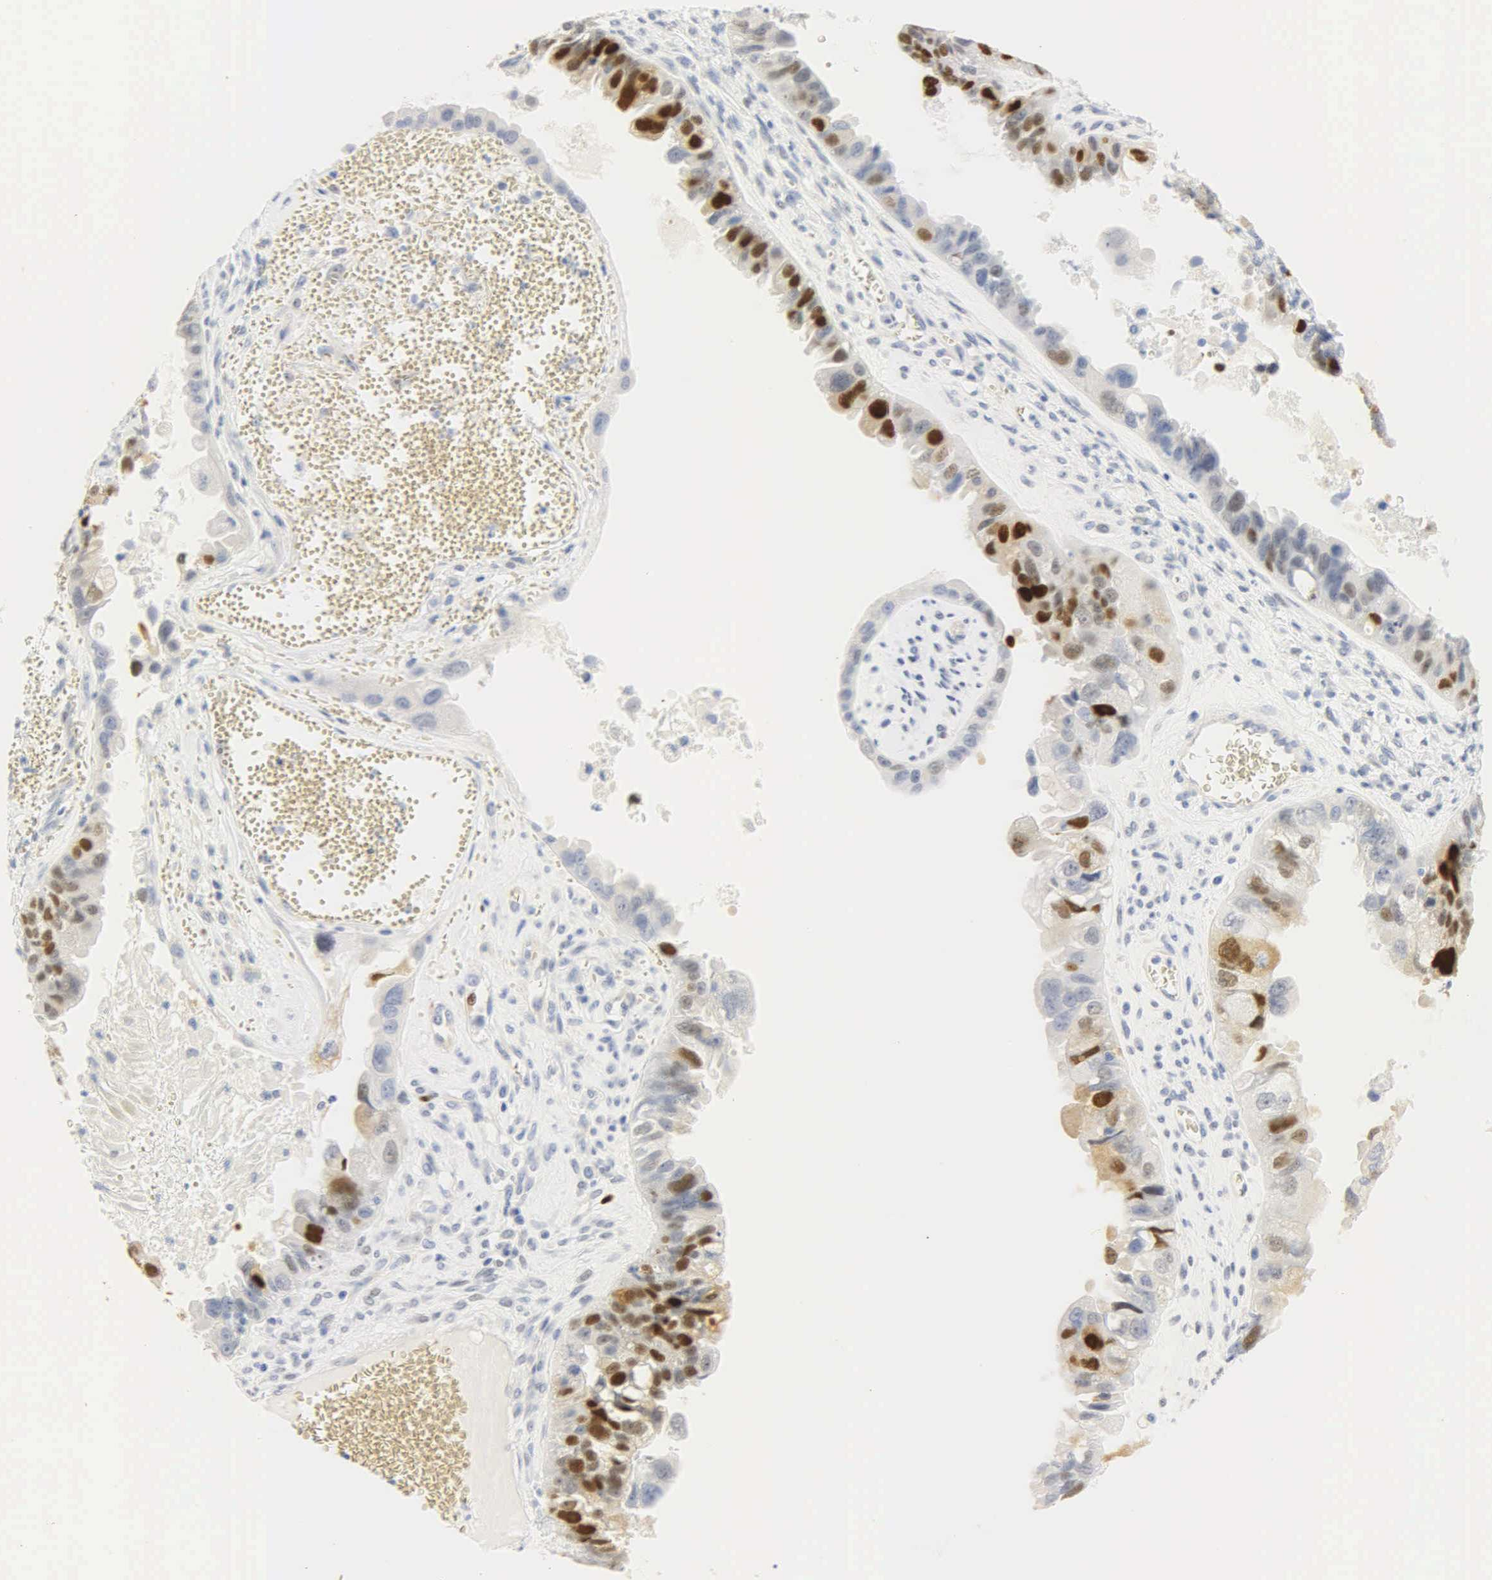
{"staining": {"intensity": "strong", "quantity": "25%-75%", "location": "nuclear"}, "tissue": "ovarian cancer", "cell_type": "Tumor cells", "image_type": "cancer", "snomed": [{"axis": "morphology", "description": "Carcinoma, endometroid"}, {"axis": "topography", "description": "Ovary"}], "caption": "Ovarian cancer (endometroid carcinoma) stained for a protein demonstrates strong nuclear positivity in tumor cells.", "gene": "PGR", "patient": {"sex": "female", "age": 85}}